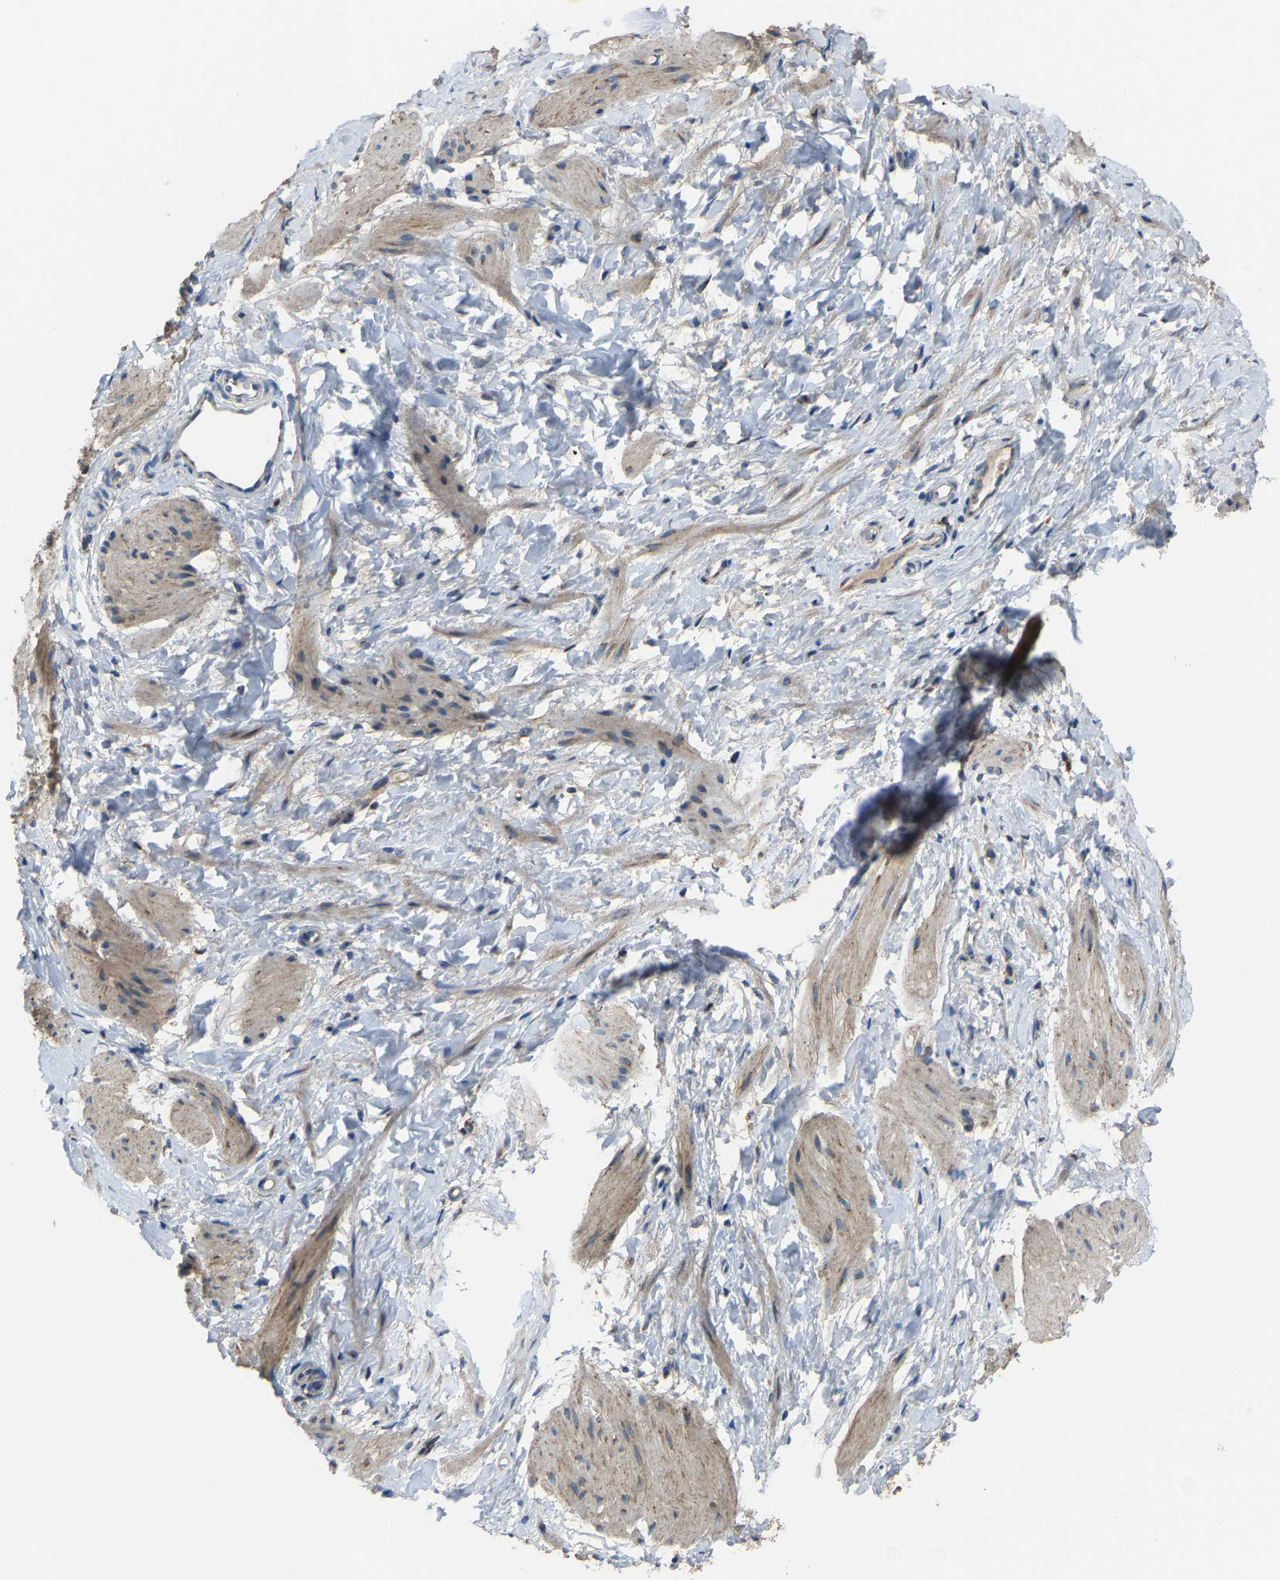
{"staining": {"intensity": "weak", "quantity": ">75%", "location": "cytoplasmic/membranous"}, "tissue": "smooth muscle", "cell_type": "Smooth muscle cells", "image_type": "normal", "snomed": [{"axis": "morphology", "description": "Normal tissue, NOS"}, {"axis": "topography", "description": "Smooth muscle"}], "caption": "Protein staining reveals weak cytoplasmic/membranous staining in approximately >75% of smooth muscle cells in normal smooth muscle.", "gene": "CANT1", "patient": {"sex": "male", "age": 16}}